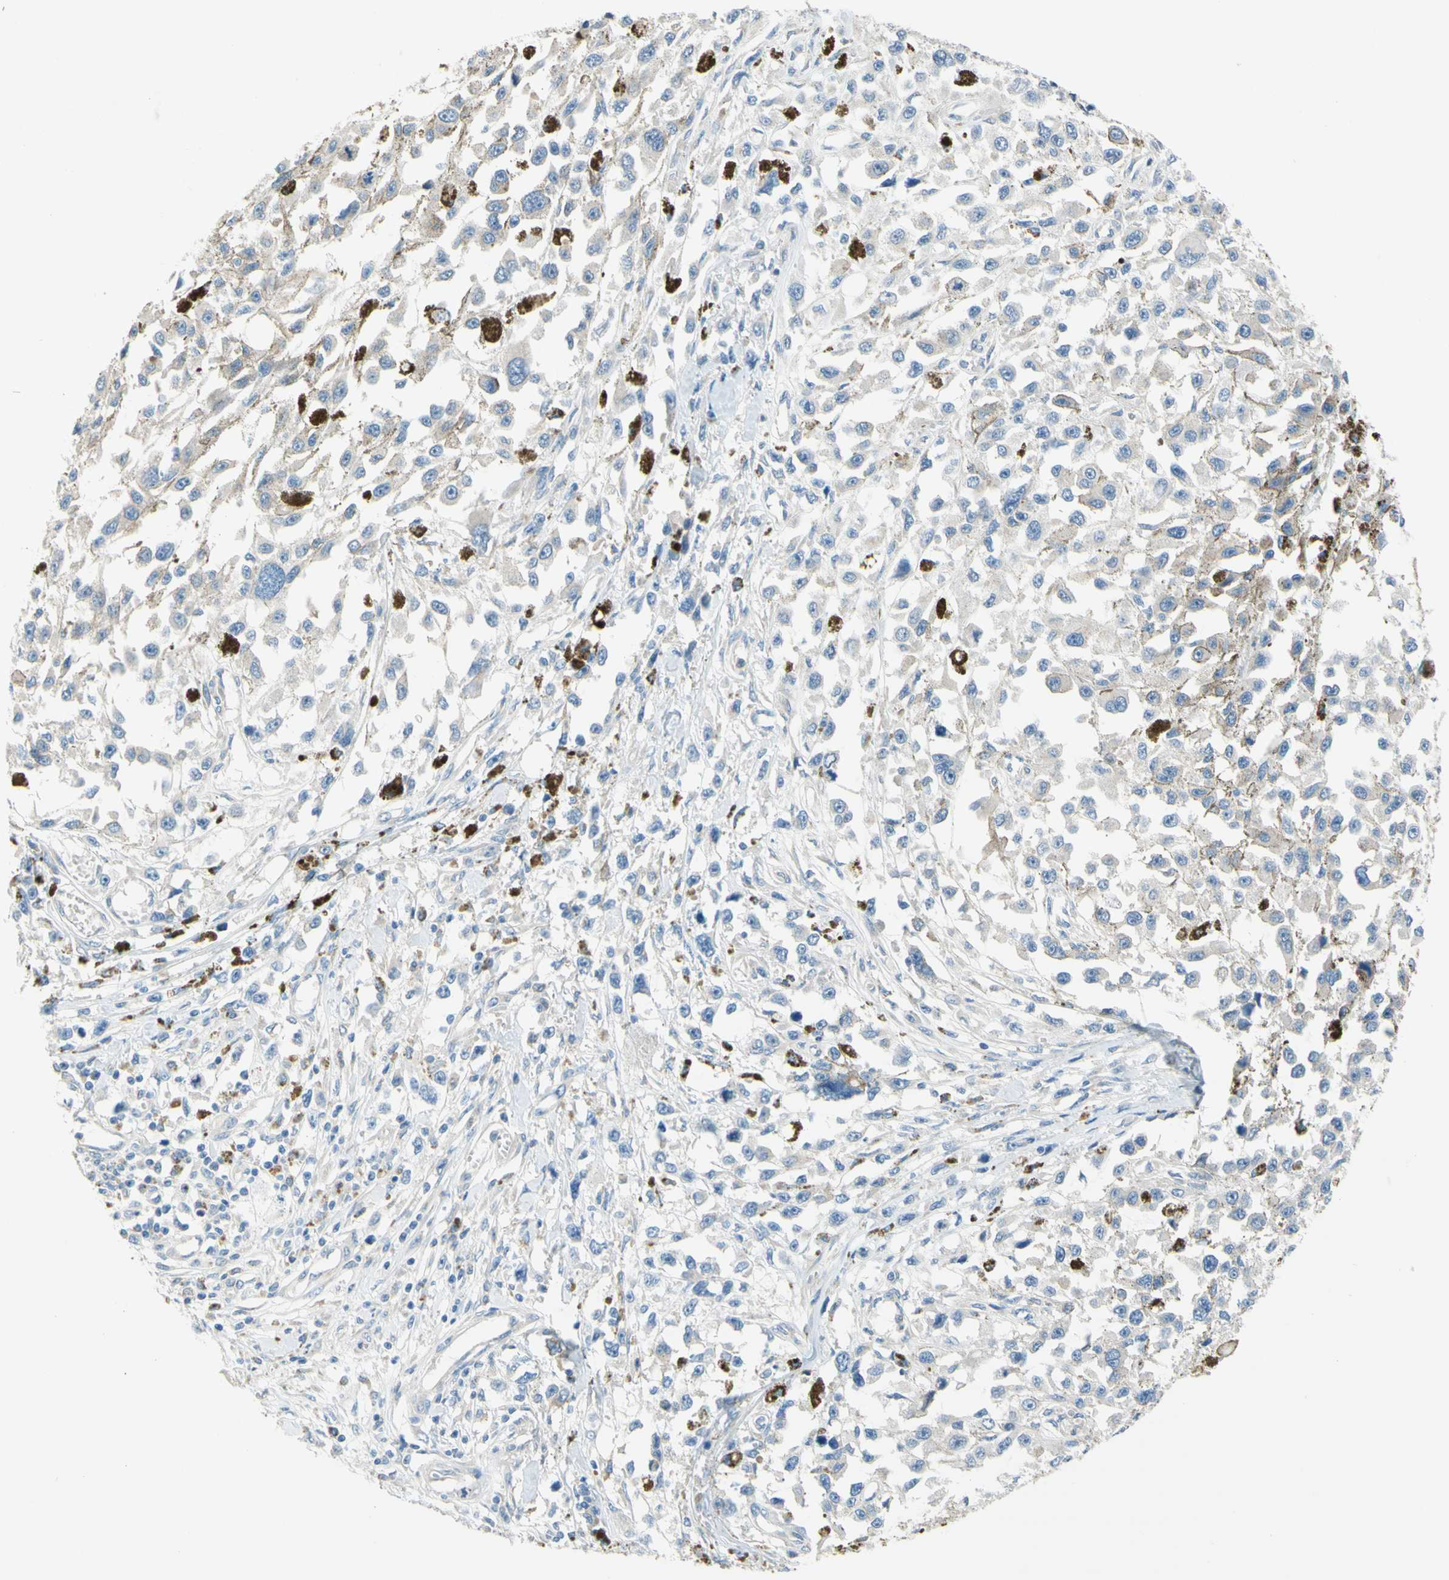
{"staining": {"intensity": "negative", "quantity": "none", "location": "none"}, "tissue": "melanoma", "cell_type": "Tumor cells", "image_type": "cancer", "snomed": [{"axis": "morphology", "description": "Malignant melanoma, Metastatic site"}, {"axis": "topography", "description": "Lymph node"}], "caption": "This is a image of immunohistochemistry staining of melanoma, which shows no positivity in tumor cells.", "gene": "F3", "patient": {"sex": "male", "age": 59}}